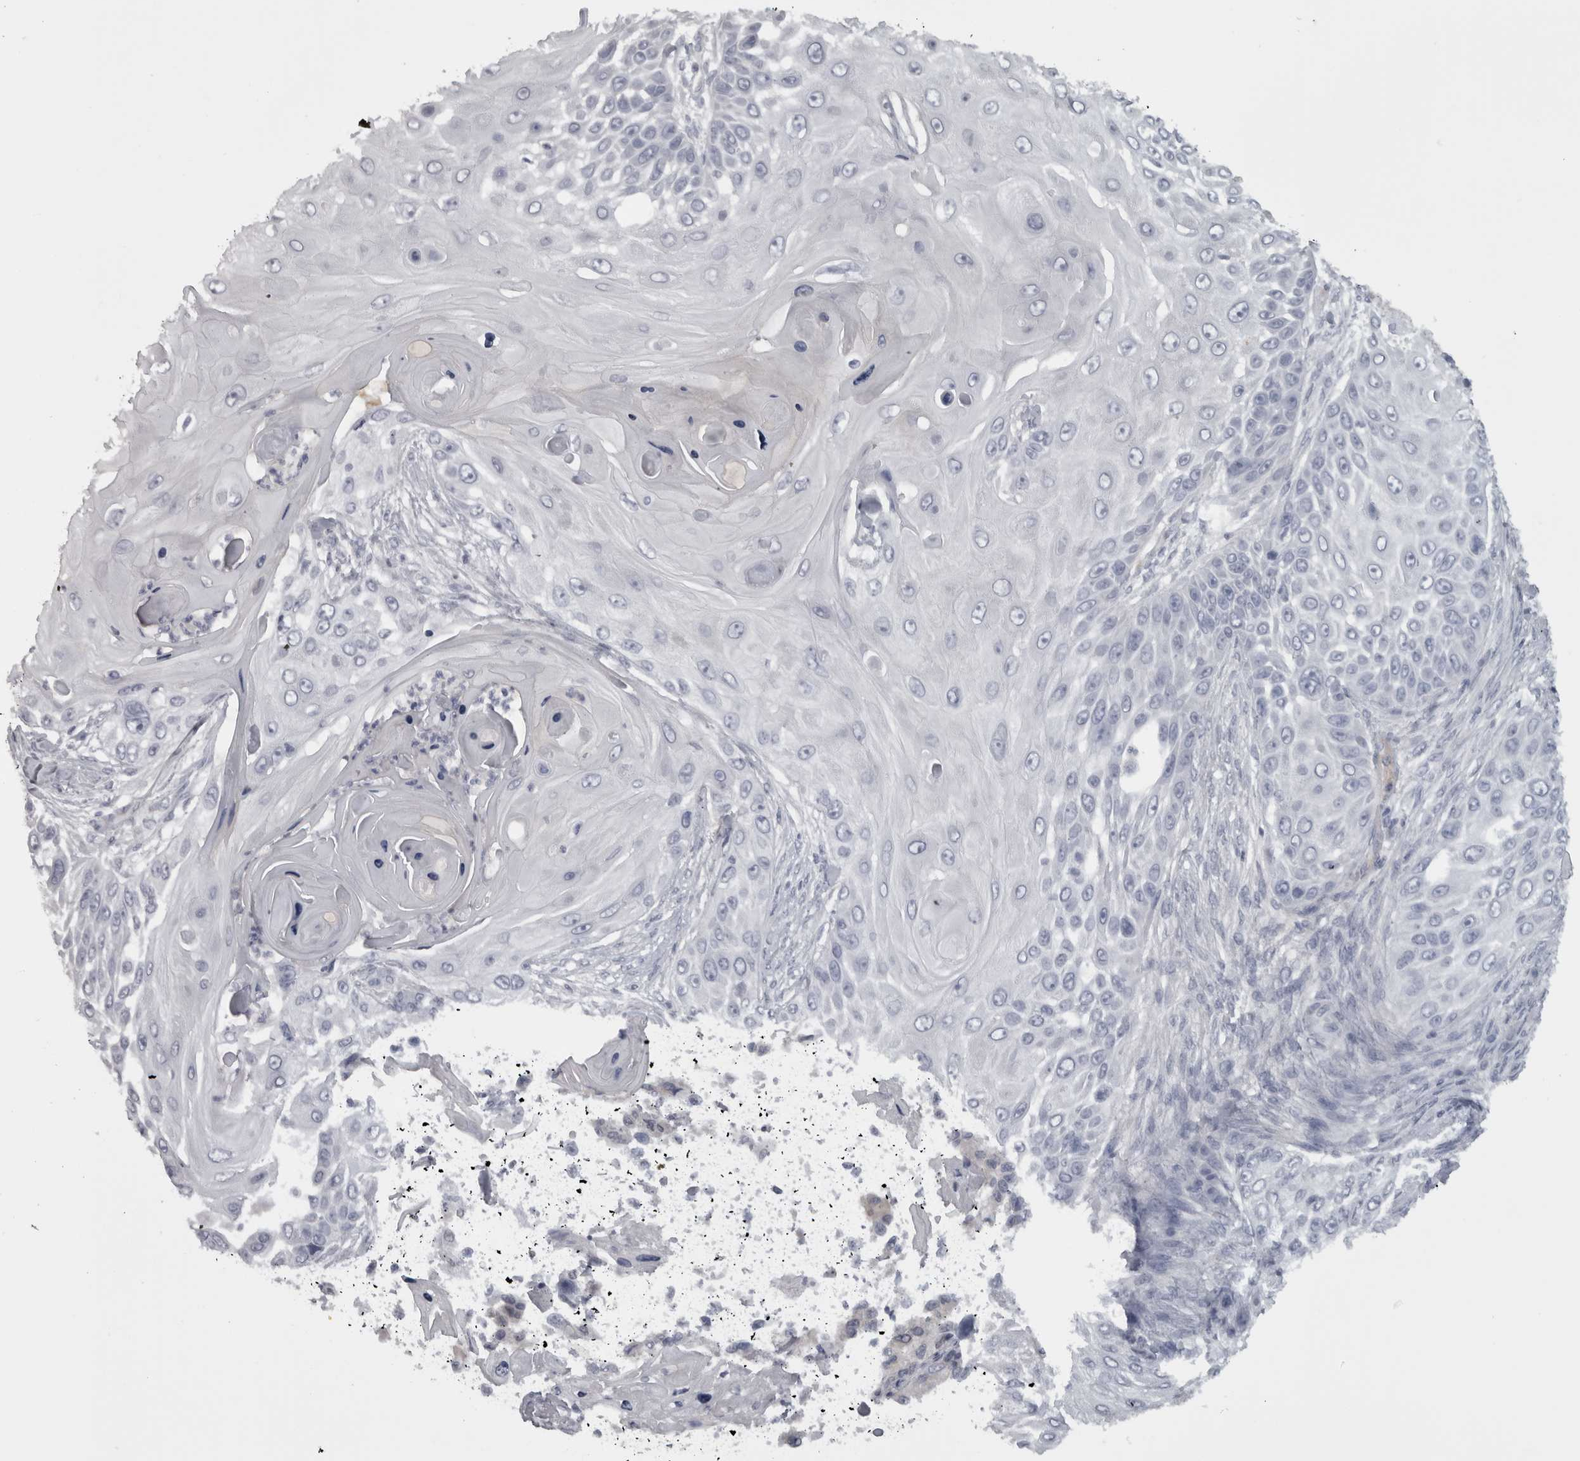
{"staining": {"intensity": "negative", "quantity": "none", "location": "none"}, "tissue": "skin cancer", "cell_type": "Tumor cells", "image_type": "cancer", "snomed": [{"axis": "morphology", "description": "Squamous cell carcinoma, NOS"}, {"axis": "topography", "description": "Skin"}], "caption": "This is a photomicrograph of immunohistochemistry staining of skin cancer (squamous cell carcinoma), which shows no positivity in tumor cells.", "gene": "PPP1R12B", "patient": {"sex": "female", "age": 44}}